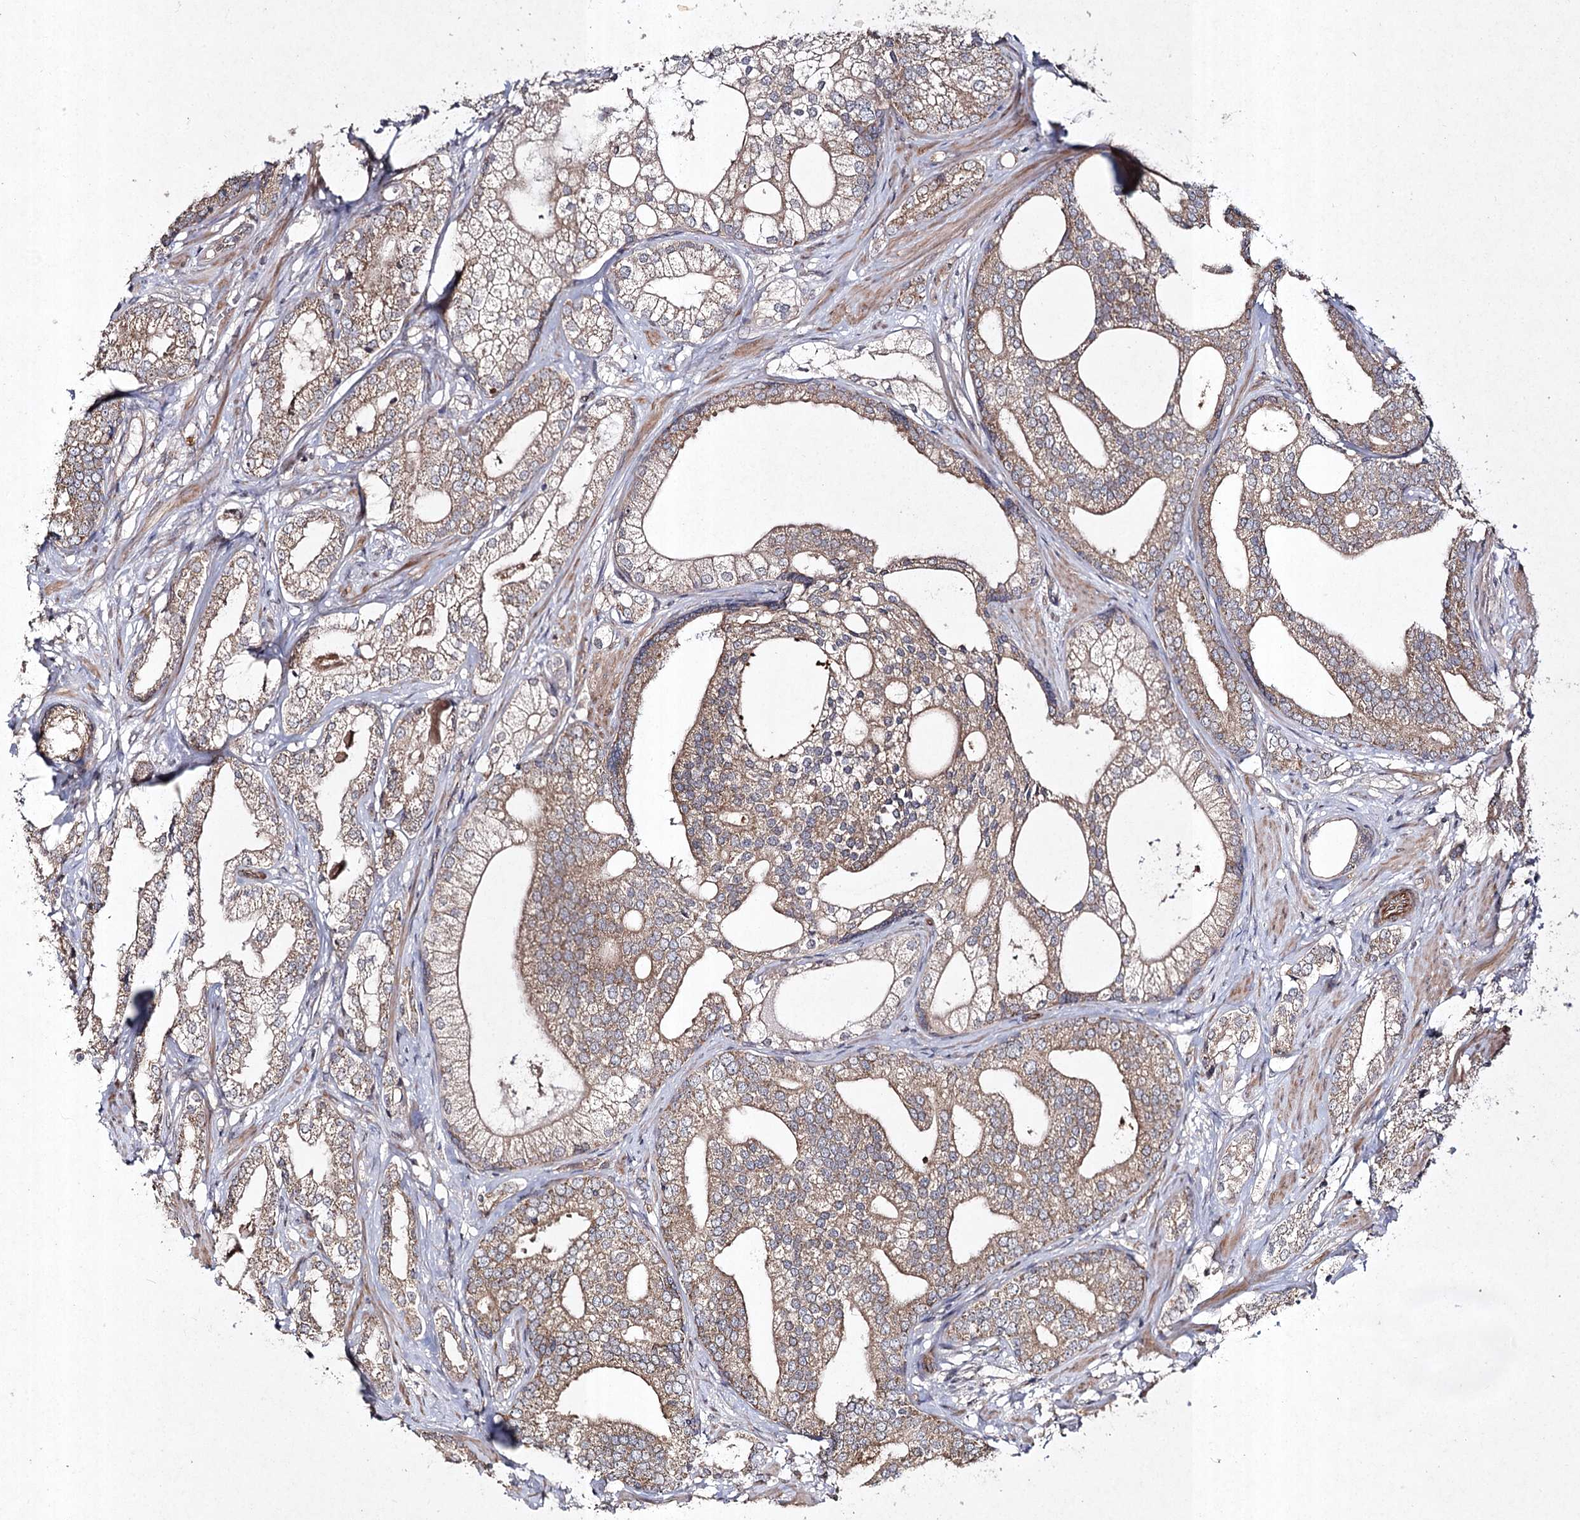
{"staining": {"intensity": "moderate", "quantity": ">75%", "location": "cytoplasmic/membranous"}, "tissue": "prostate cancer", "cell_type": "Tumor cells", "image_type": "cancer", "snomed": [{"axis": "morphology", "description": "Adenocarcinoma, High grade"}, {"axis": "topography", "description": "Prostate"}], "caption": "Brown immunohistochemical staining in human prostate cancer (adenocarcinoma (high-grade)) displays moderate cytoplasmic/membranous staining in approximately >75% of tumor cells.", "gene": "FANCL", "patient": {"sex": "male", "age": 60}}